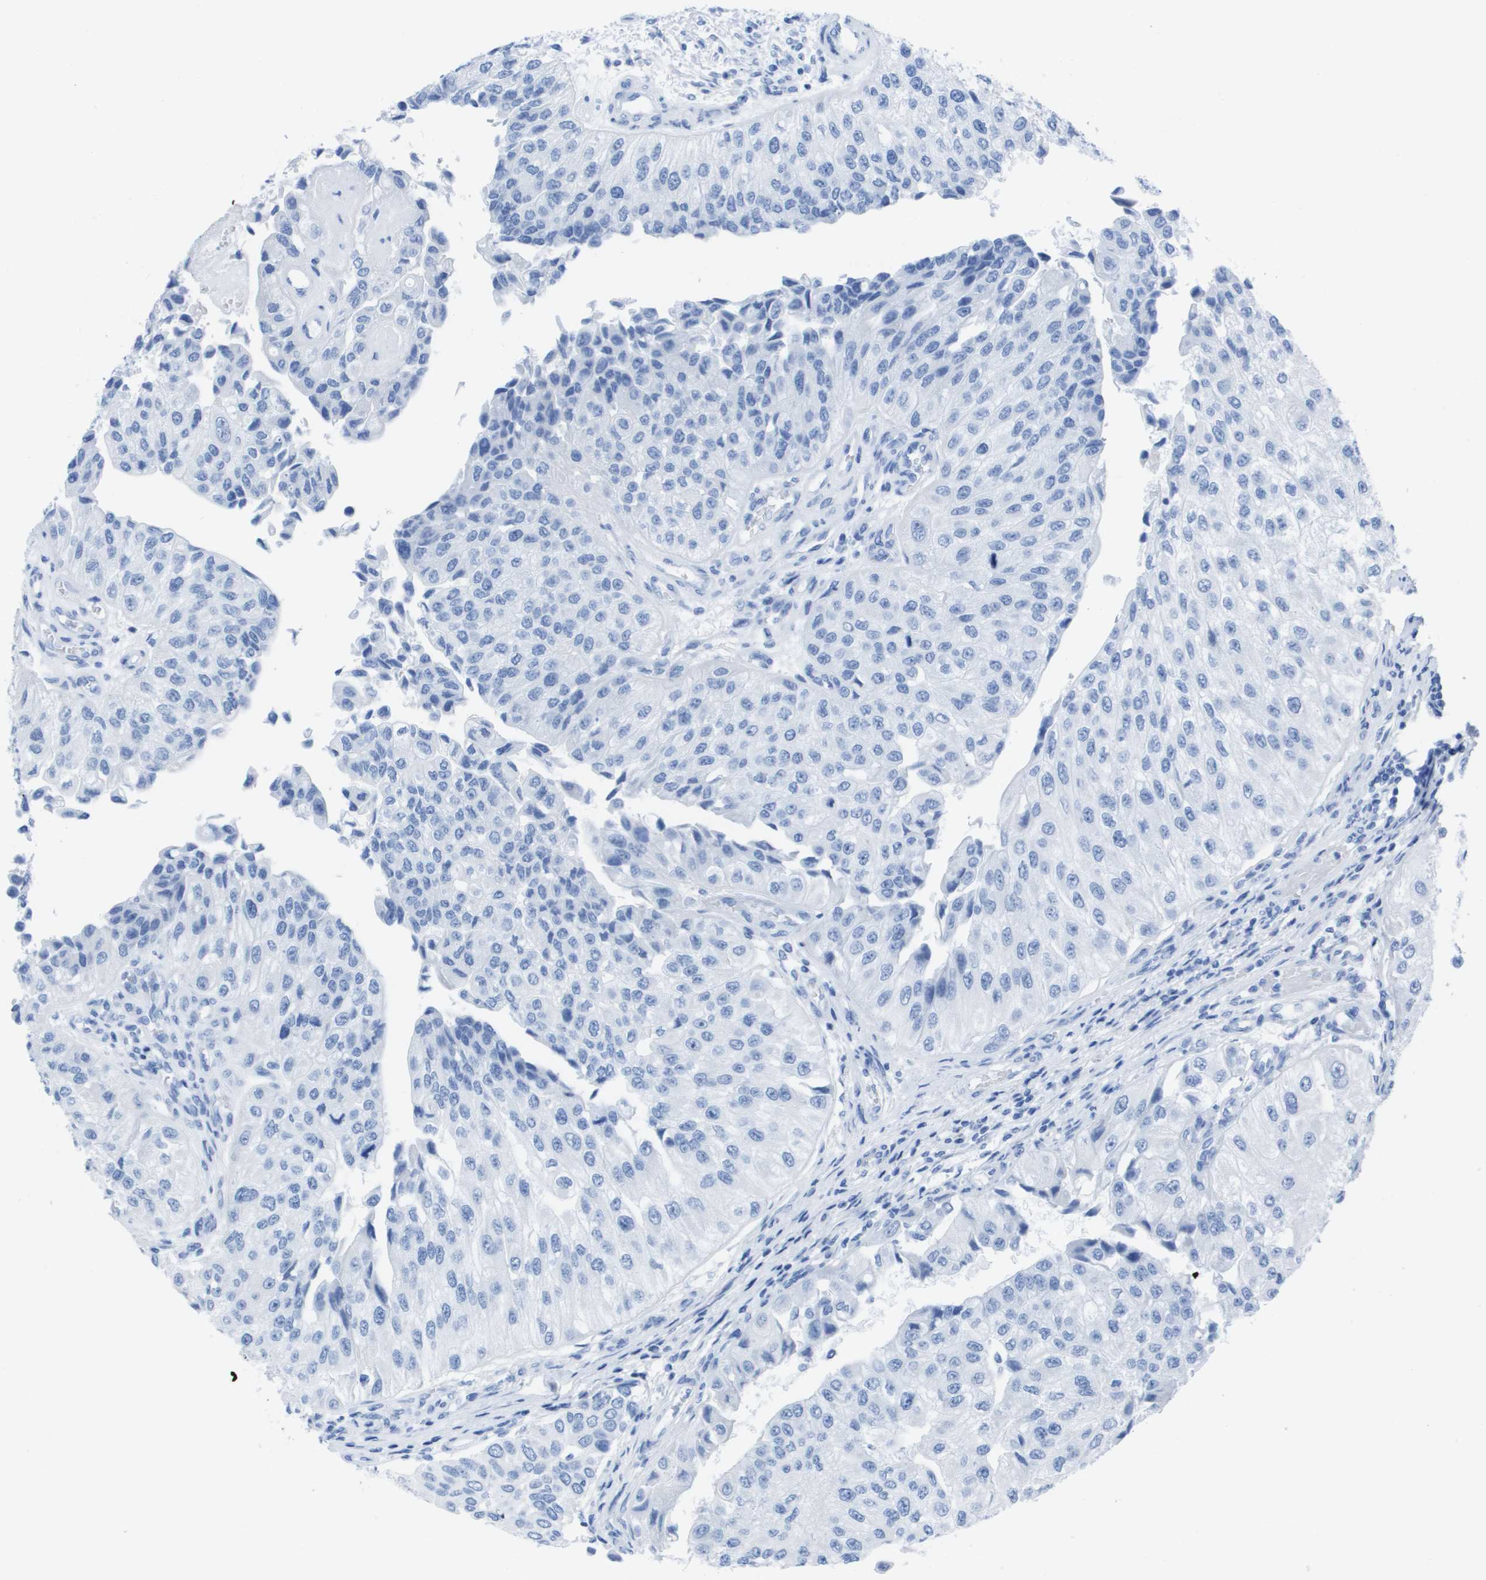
{"staining": {"intensity": "negative", "quantity": "none", "location": "none"}, "tissue": "urothelial cancer", "cell_type": "Tumor cells", "image_type": "cancer", "snomed": [{"axis": "morphology", "description": "Urothelial carcinoma, High grade"}, {"axis": "topography", "description": "Kidney"}, {"axis": "topography", "description": "Urinary bladder"}], "caption": "Tumor cells show no significant staining in urothelial carcinoma (high-grade). The staining was performed using DAB to visualize the protein expression in brown, while the nuclei were stained in blue with hematoxylin (Magnification: 20x).", "gene": "KCNA3", "patient": {"sex": "male", "age": 77}}